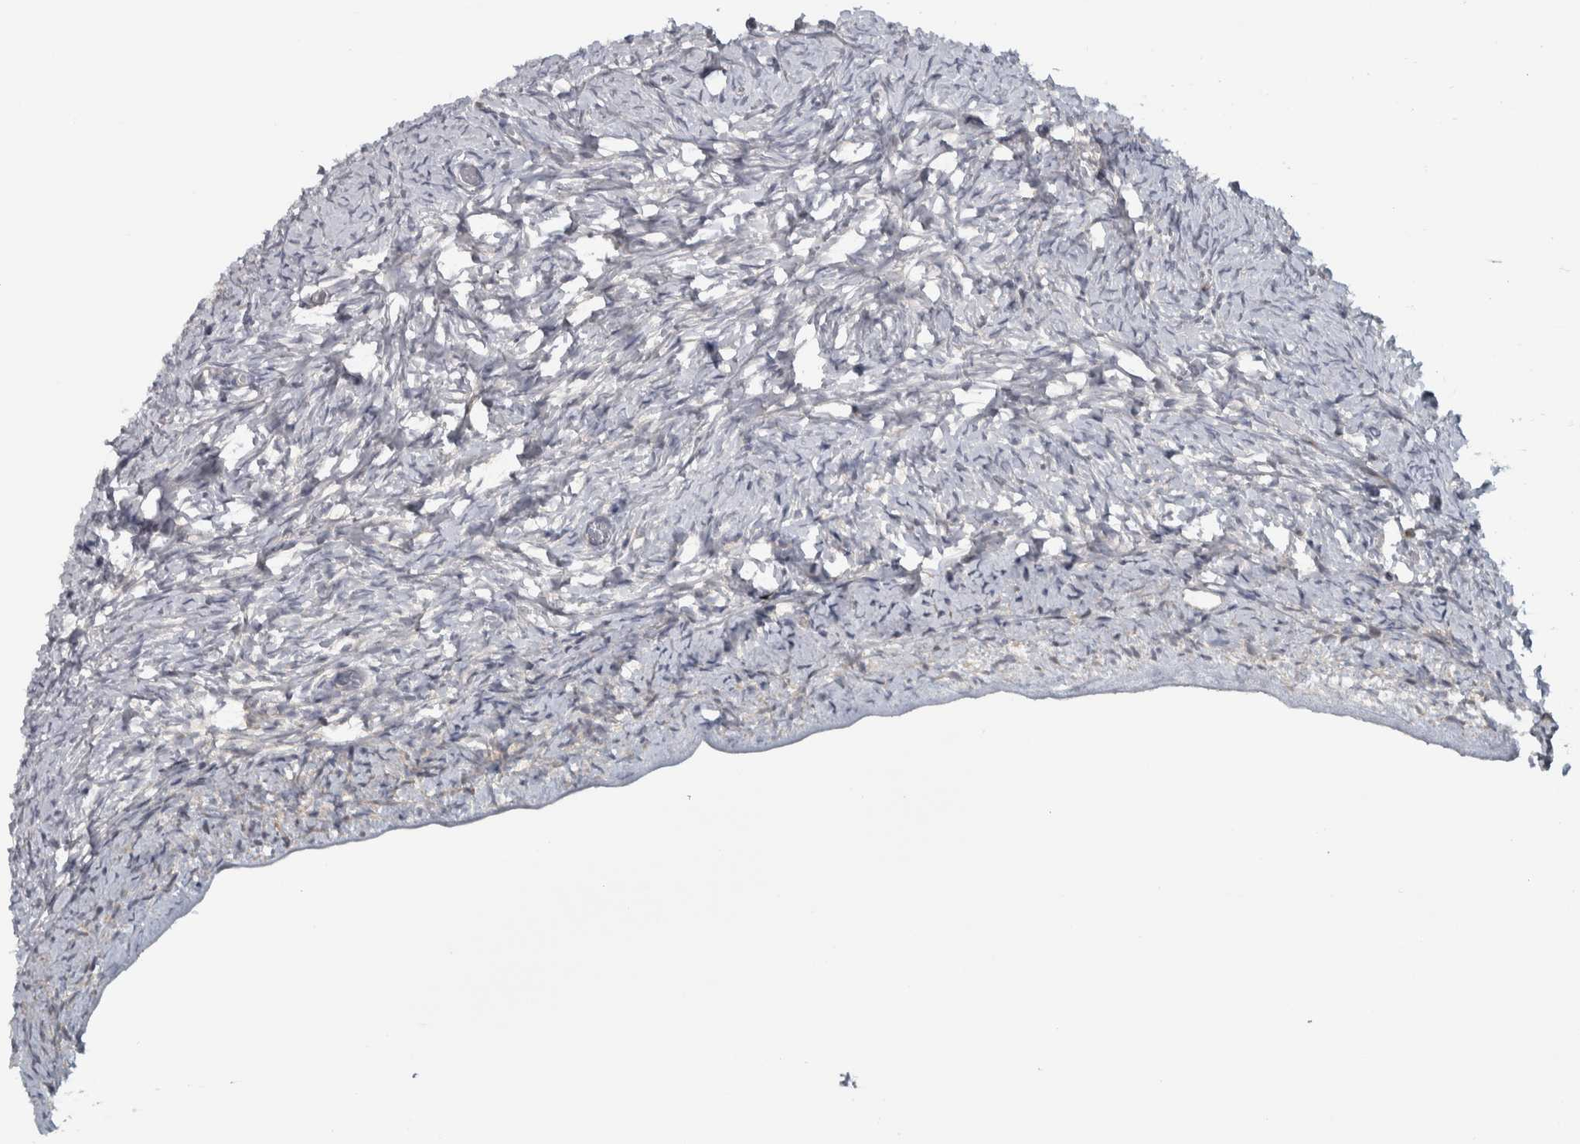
{"staining": {"intensity": "negative", "quantity": "none", "location": "none"}, "tissue": "ovary", "cell_type": "Follicle cells", "image_type": "normal", "snomed": [{"axis": "morphology", "description": "Normal tissue, NOS"}, {"axis": "topography", "description": "Ovary"}], "caption": "Immunohistochemical staining of normal ovary exhibits no significant expression in follicle cells. The staining is performed using DAB brown chromogen with nuclei counter-stained in using hematoxylin.", "gene": "ADPRM", "patient": {"sex": "female", "age": 27}}